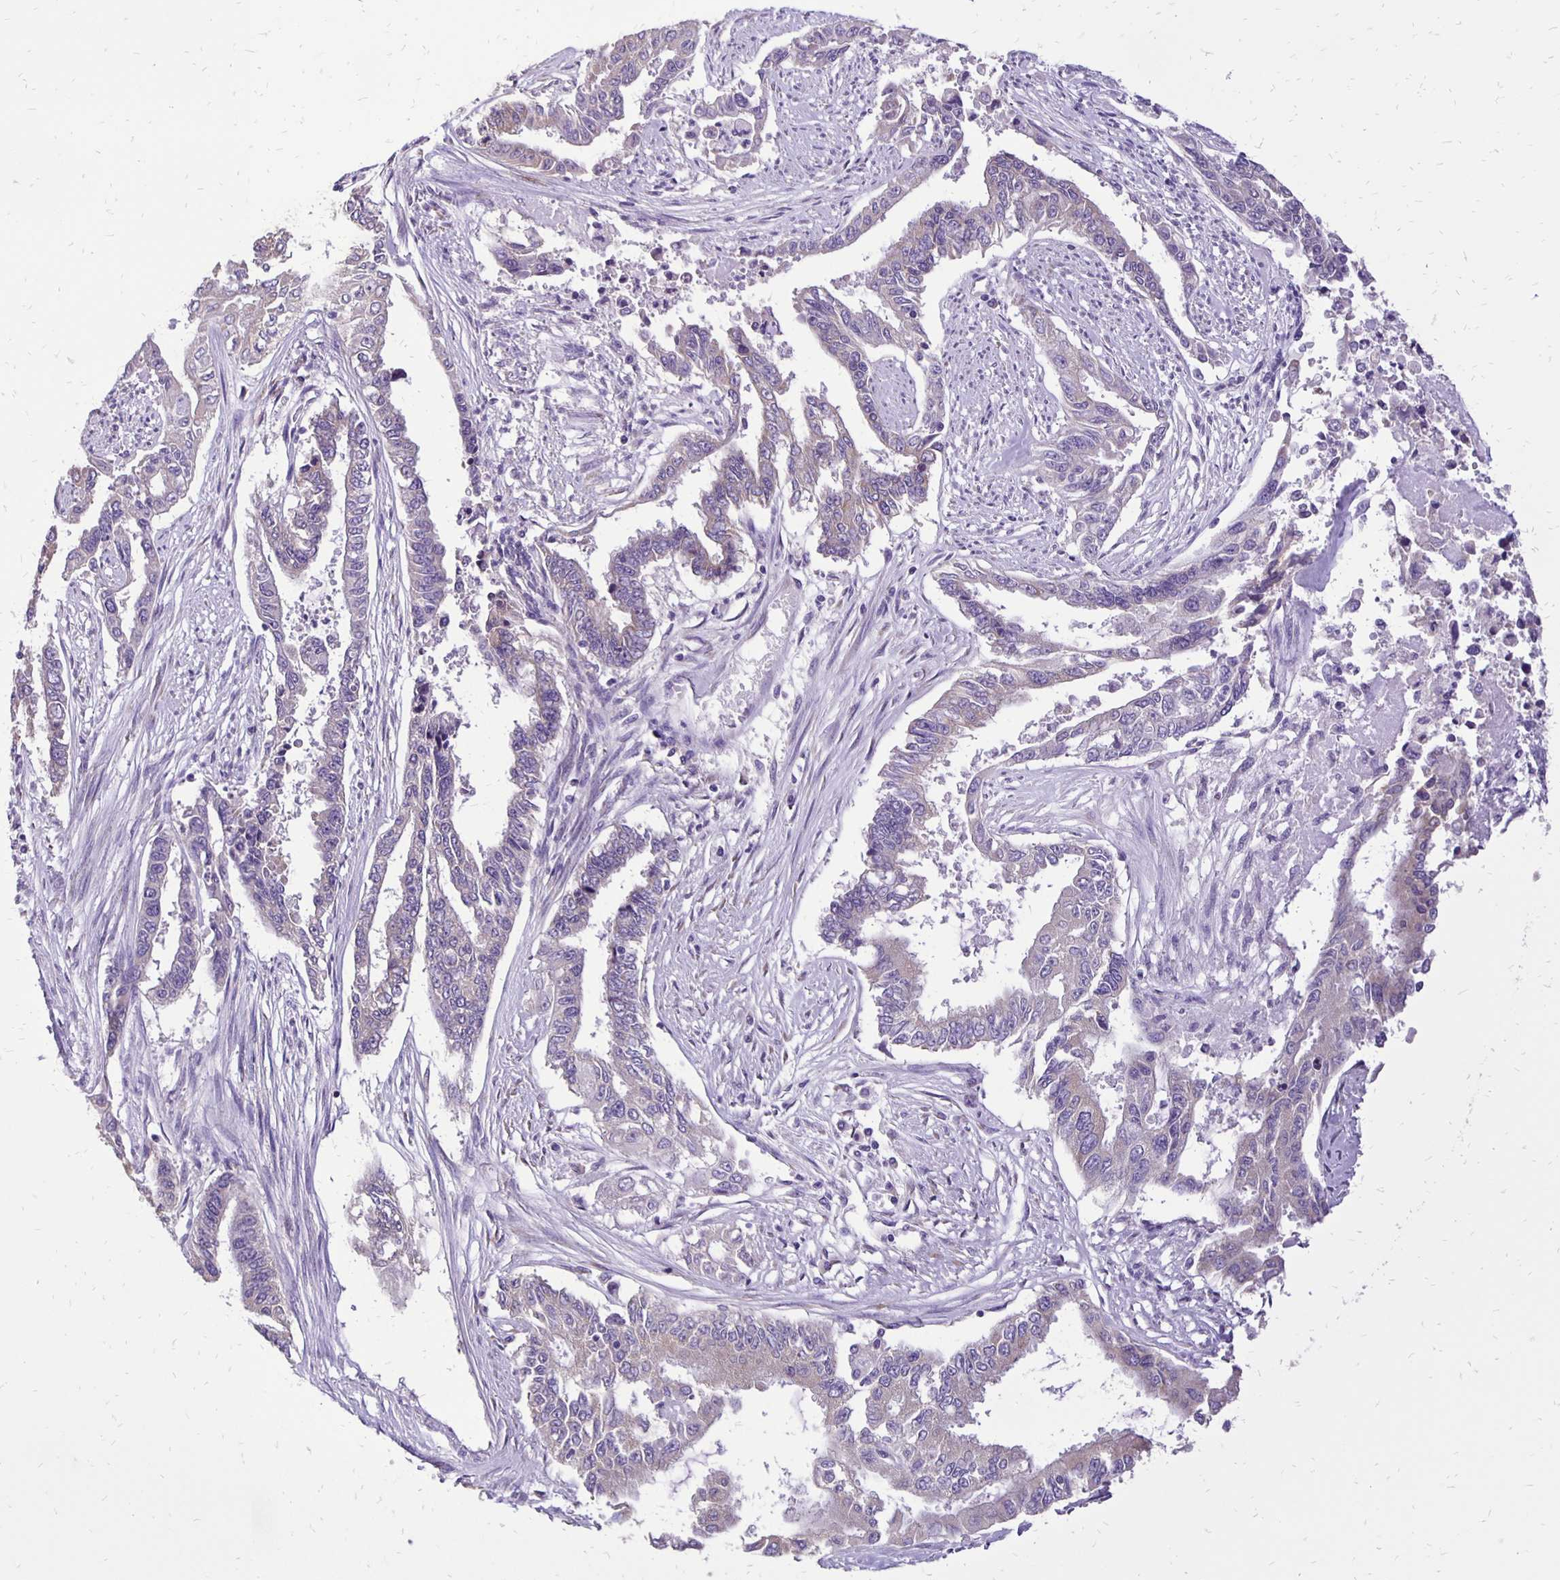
{"staining": {"intensity": "negative", "quantity": "none", "location": "none"}, "tissue": "endometrial cancer", "cell_type": "Tumor cells", "image_type": "cancer", "snomed": [{"axis": "morphology", "description": "Adenocarcinoma, NOS"}, {"axis": "topography", "description": "Uterus"}], "caption": "A high-resolution photomicrograph shows immunohistochemistry staining of adenocarcinoma (endometrial), which exhibits no significant positivity in tumor cells.", "gene": "ANKRD45", "patient": {"sex": "female", "age": 59}}